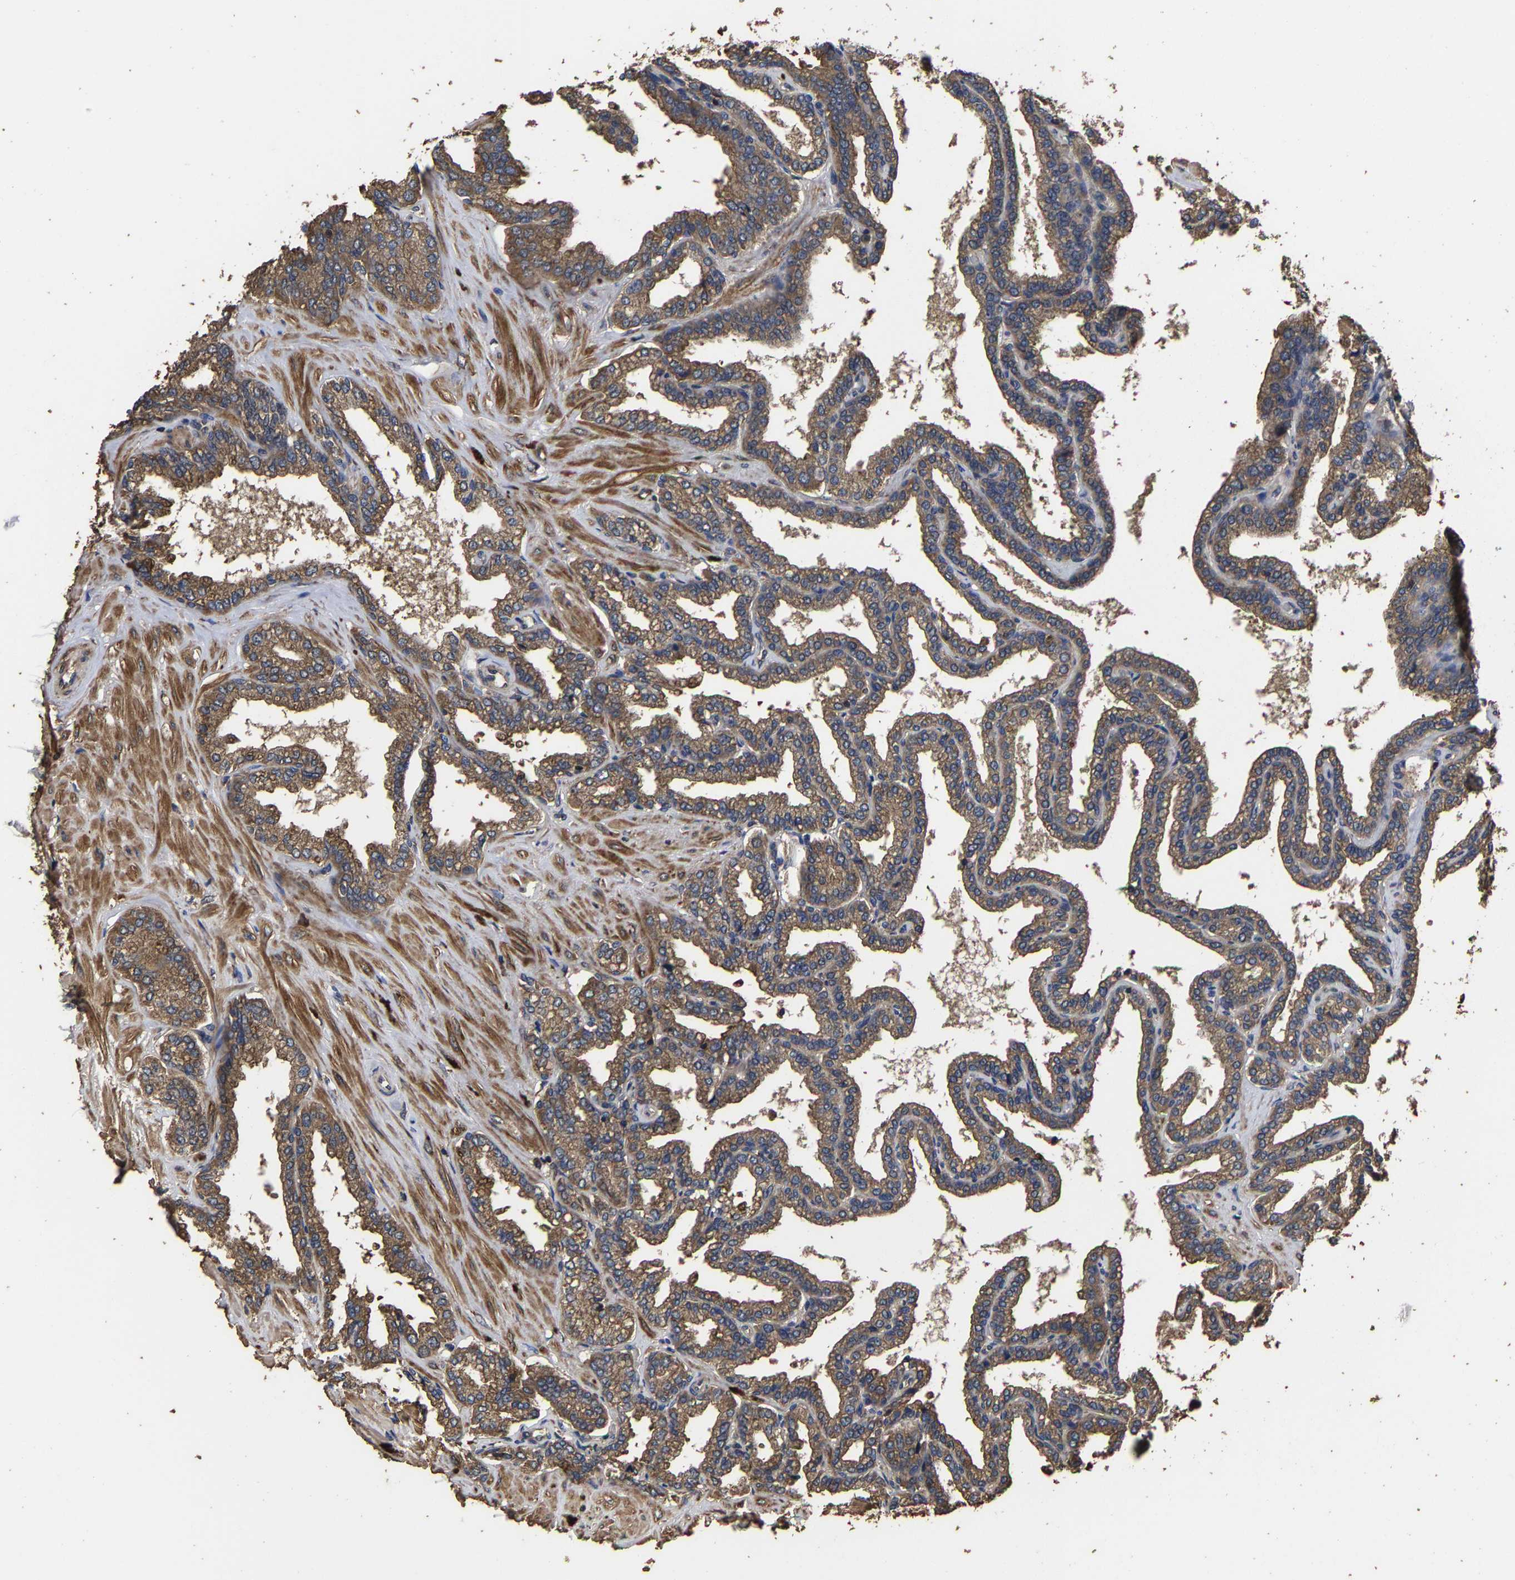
{"staining": {"intensity": "moderate", "quantity": ">75%", "location": "cytoplasmic/membranous"}, "tissue": "seminal vesicle", "cell_type": "Glandular cells", "image_type": "normal", "snomed": [{"axis": "morphology", "description": "Normal tissue, NOS"}, {"axis": "topography", "description": "Seminal veicle"}], "caption": "High-magnification brightfield microscopy of benign seminal vesicle stained with DAB (brown) and counterstained with hematoxylin (blue). glandular cells exhibit moderate cytoplasmic/membranous staining is seen in about>75% of cells. (DAB IHC, brown staining for protein, blue staining for nuclei).", "gene": "ITCH", "patient": {"sex": "male", "age": 46}}